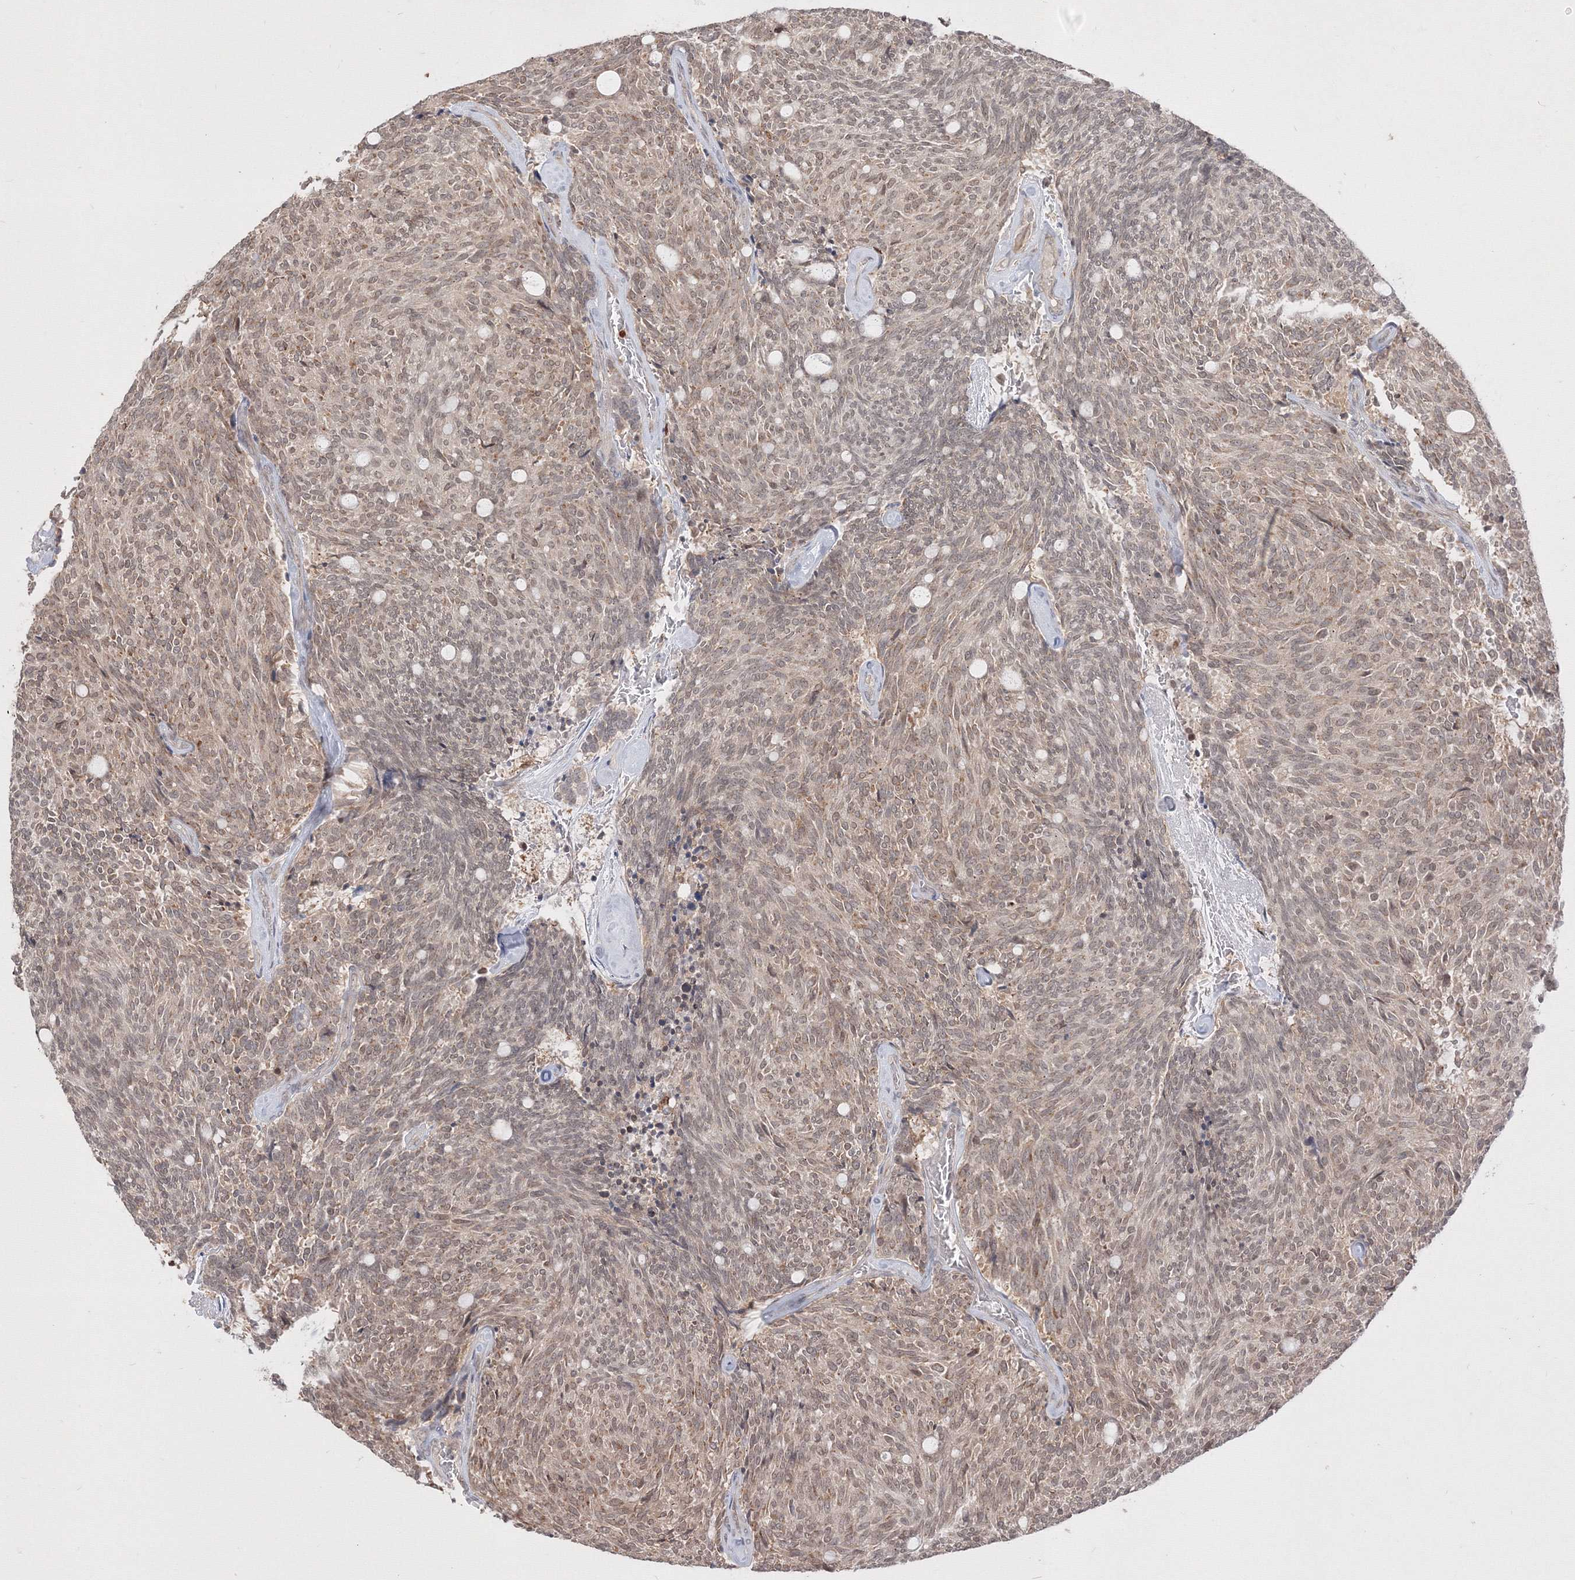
{"staining": {"intensity": "weak", "quantity": ">75%", "location": "nuclear"}, "tissue": "carcinoid", "cell_type": "Tumor cells", "image_type": "cancer", "snomed": [{"axis": "morphology", "description": "Carcinoid, malignant, NOS"}, {"axis": "topography", "description": "Pancreas"}], "caption": "Immunohistochemistry (IHC) micrograph of human malignant carcinoid stained for a protein (brown), which displays low levels of weak nuclear positivity in about >75% of tumor cells.", "gene": "TMEM50B", "patient": {"sex": "female", "age": 54}}